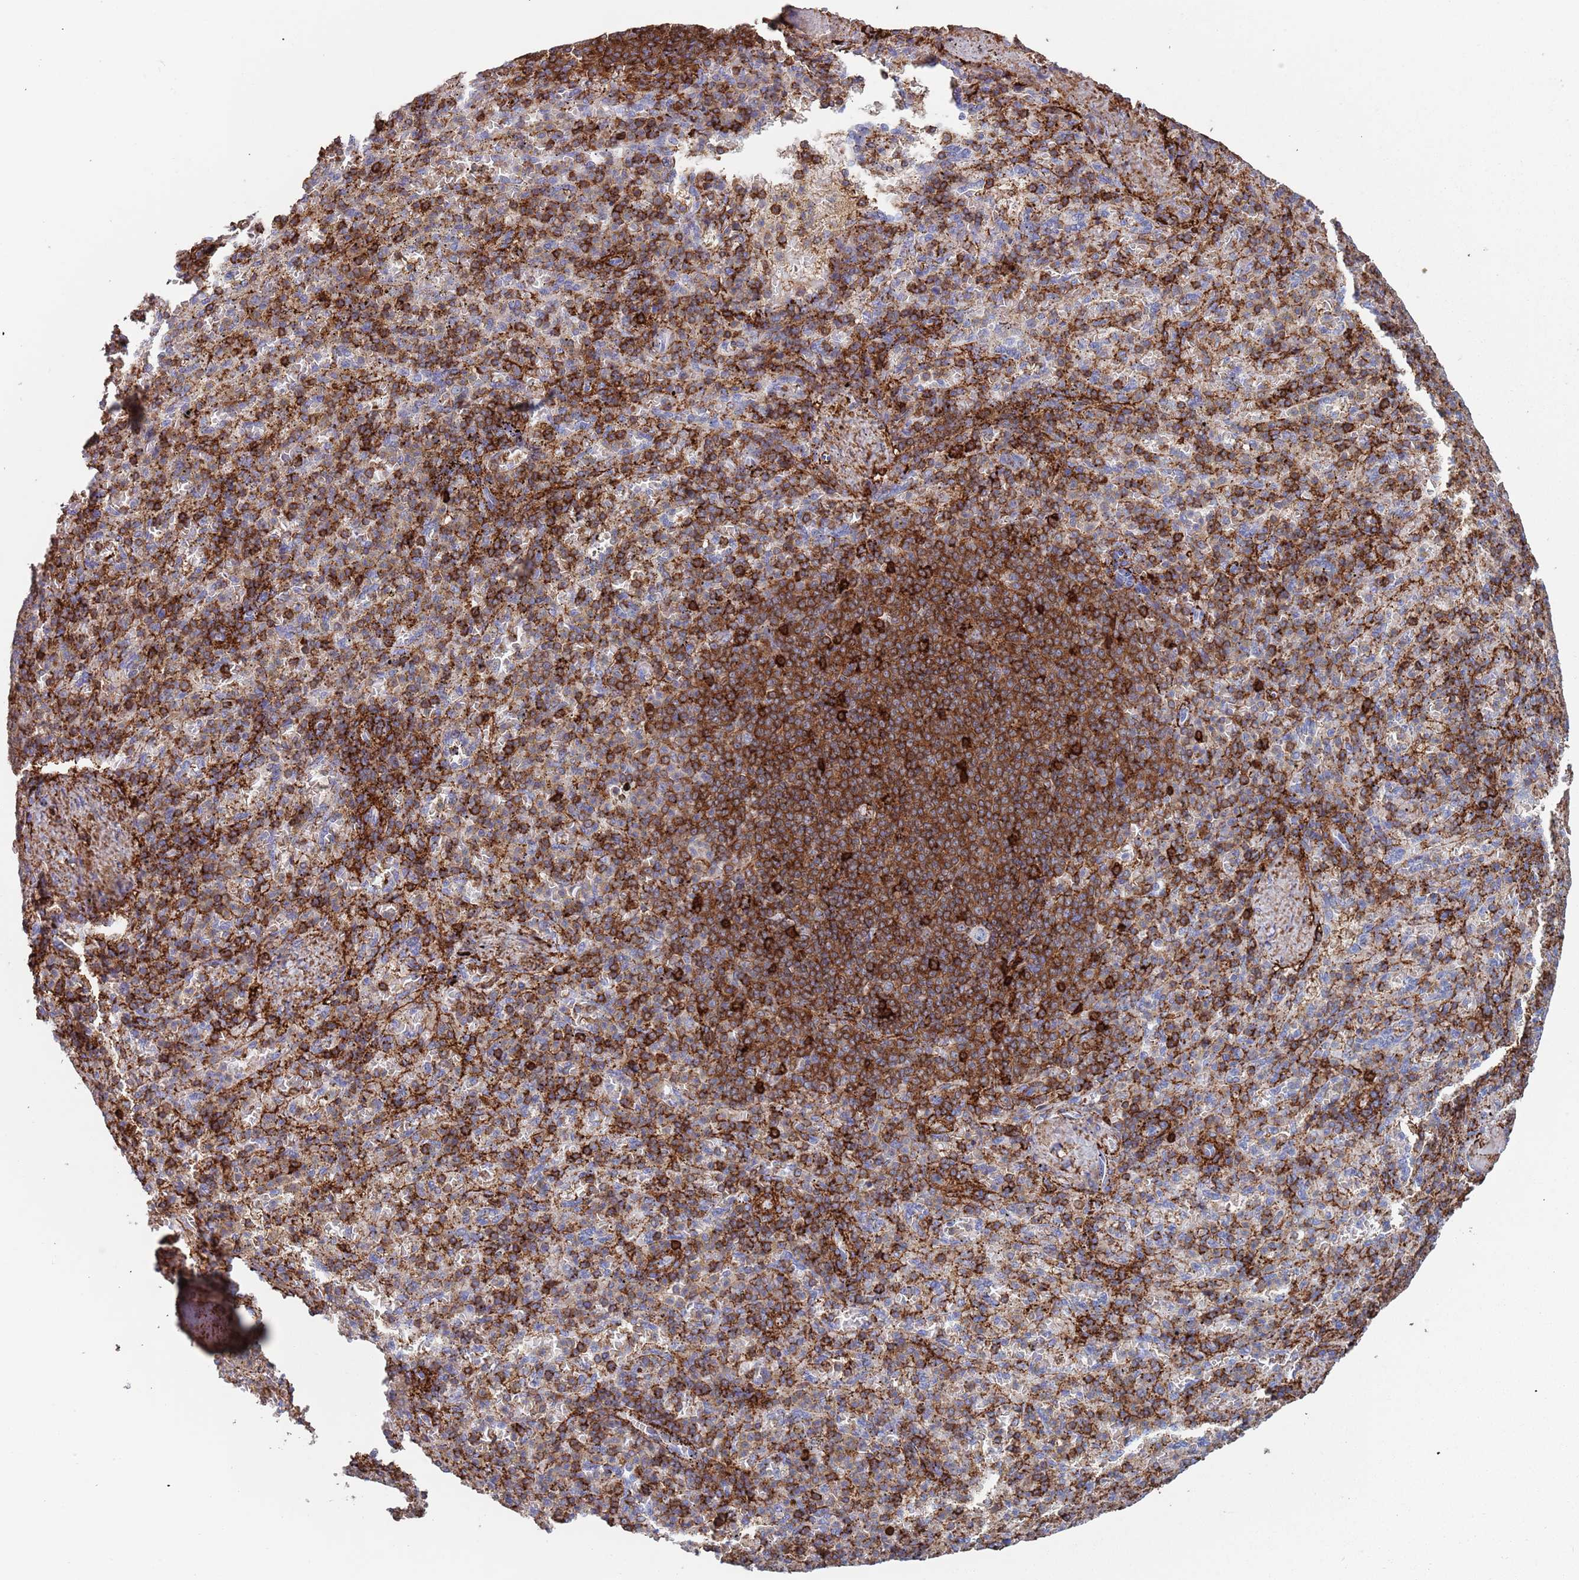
{"staining": {"intensity": "strong", "quantity": "25%-75%", "location": "cytoplasmic/membranous"}, "tissue": "spleen", "cell_type": "Cells in red pulp", "image_type": "normal", "snomed": [{"axis": "morphology", "description": "Normal tissue, NOS"}, {"axis": "topography", "description": "Spleen"}], "caption": "Spleen was stained to show a protein in brown. There is high levels of strong cytoplasmic/membranous staining in about 25%-75% of cells in red pulp.", "gene": "RNF144A", "patient": {"sex": "female", "age": 74}}